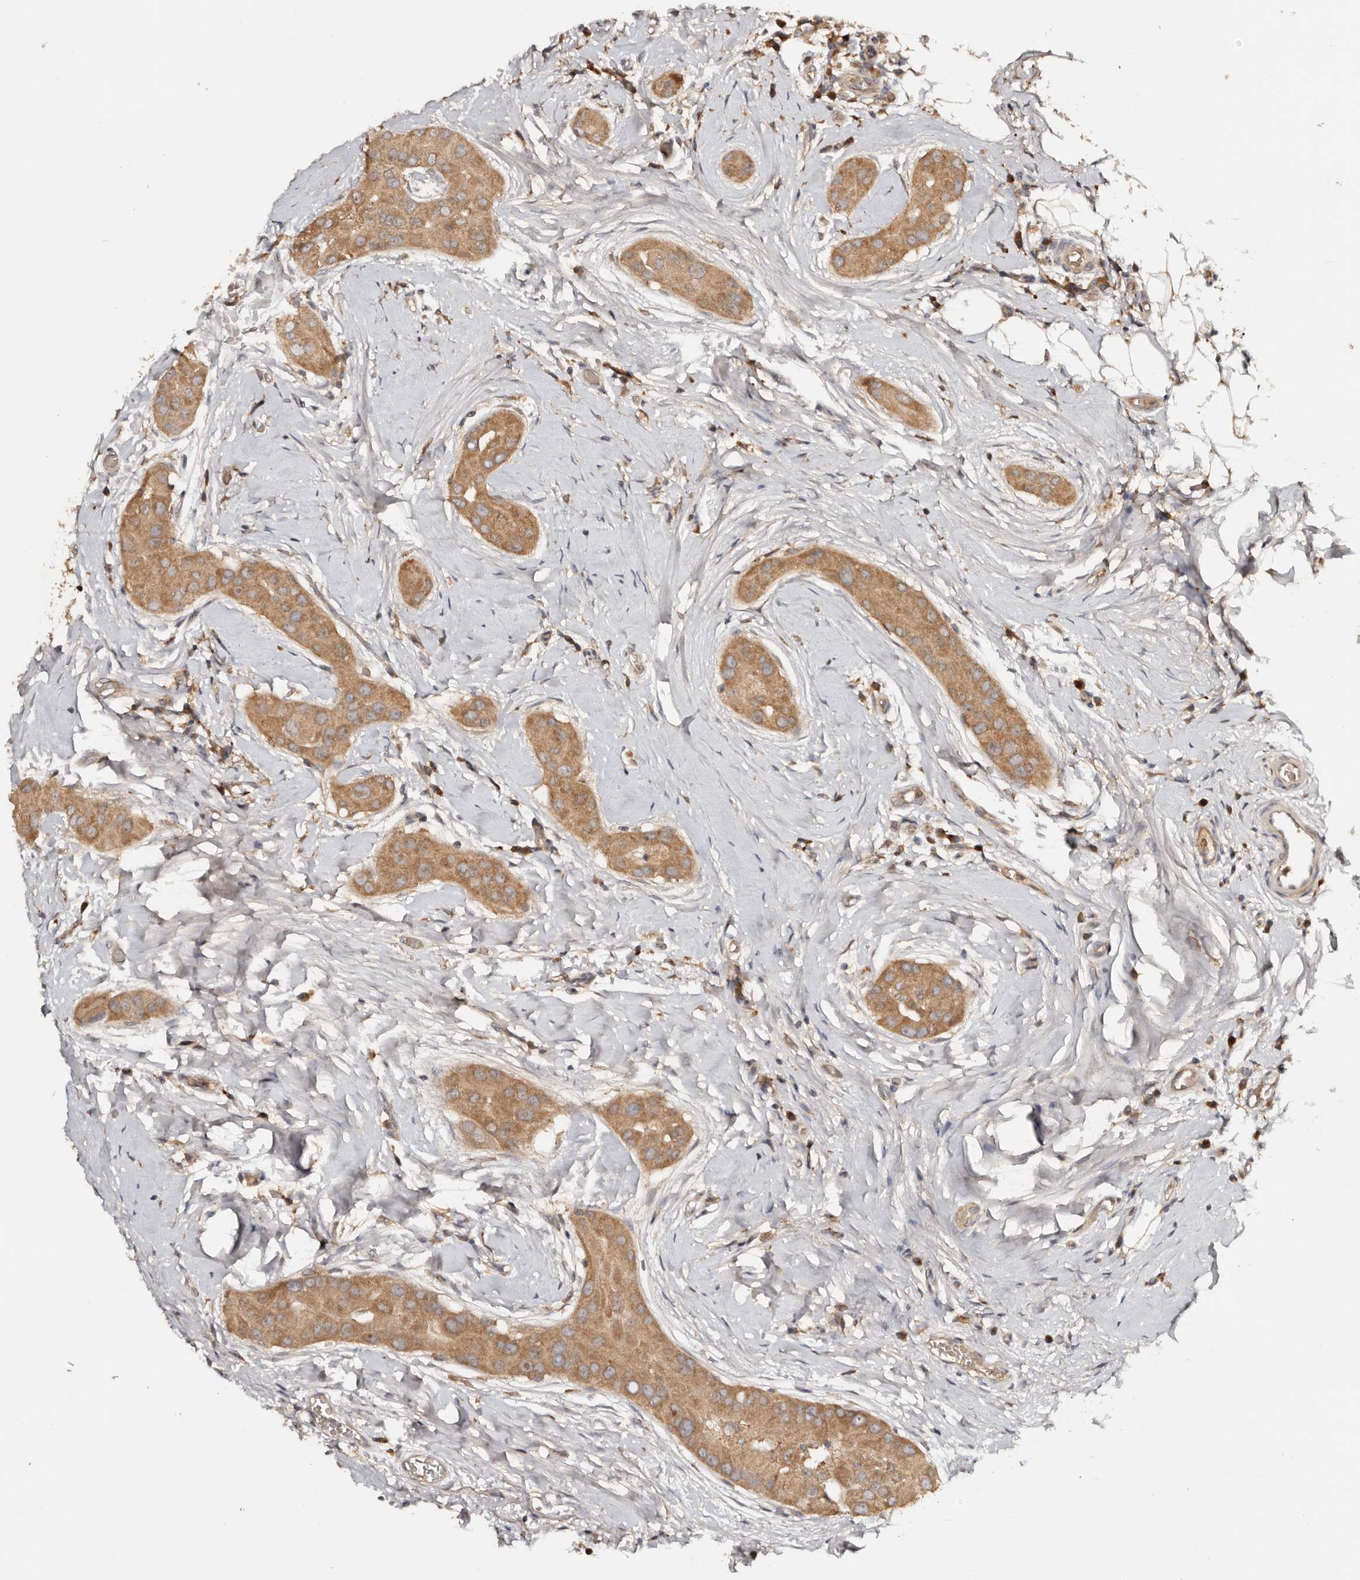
{"staining": {"intensity": "moderate", "quantity": ">75%", "location": "cytoplasmic/membranous"}, "tissue": "thyroid cancer", "cell_type": "Tumor cells", "image_type": "cancer", "snomed": [{"axis": "morphology", "description": "Papillary adenocarcinoma, NOS"}, {"axis": "topography", "description": "Thyroid gland"}], "caption": "This histopathology image reveals immunohistochemistry (IHC) staining of human thyroid papillary adenocarcinoma, with medium moderate cytoplasmic/membranous staining in approximately >75% of tumor cells.", "gene": "PKIB", "patient": {"sex": "male", "age": 33}}